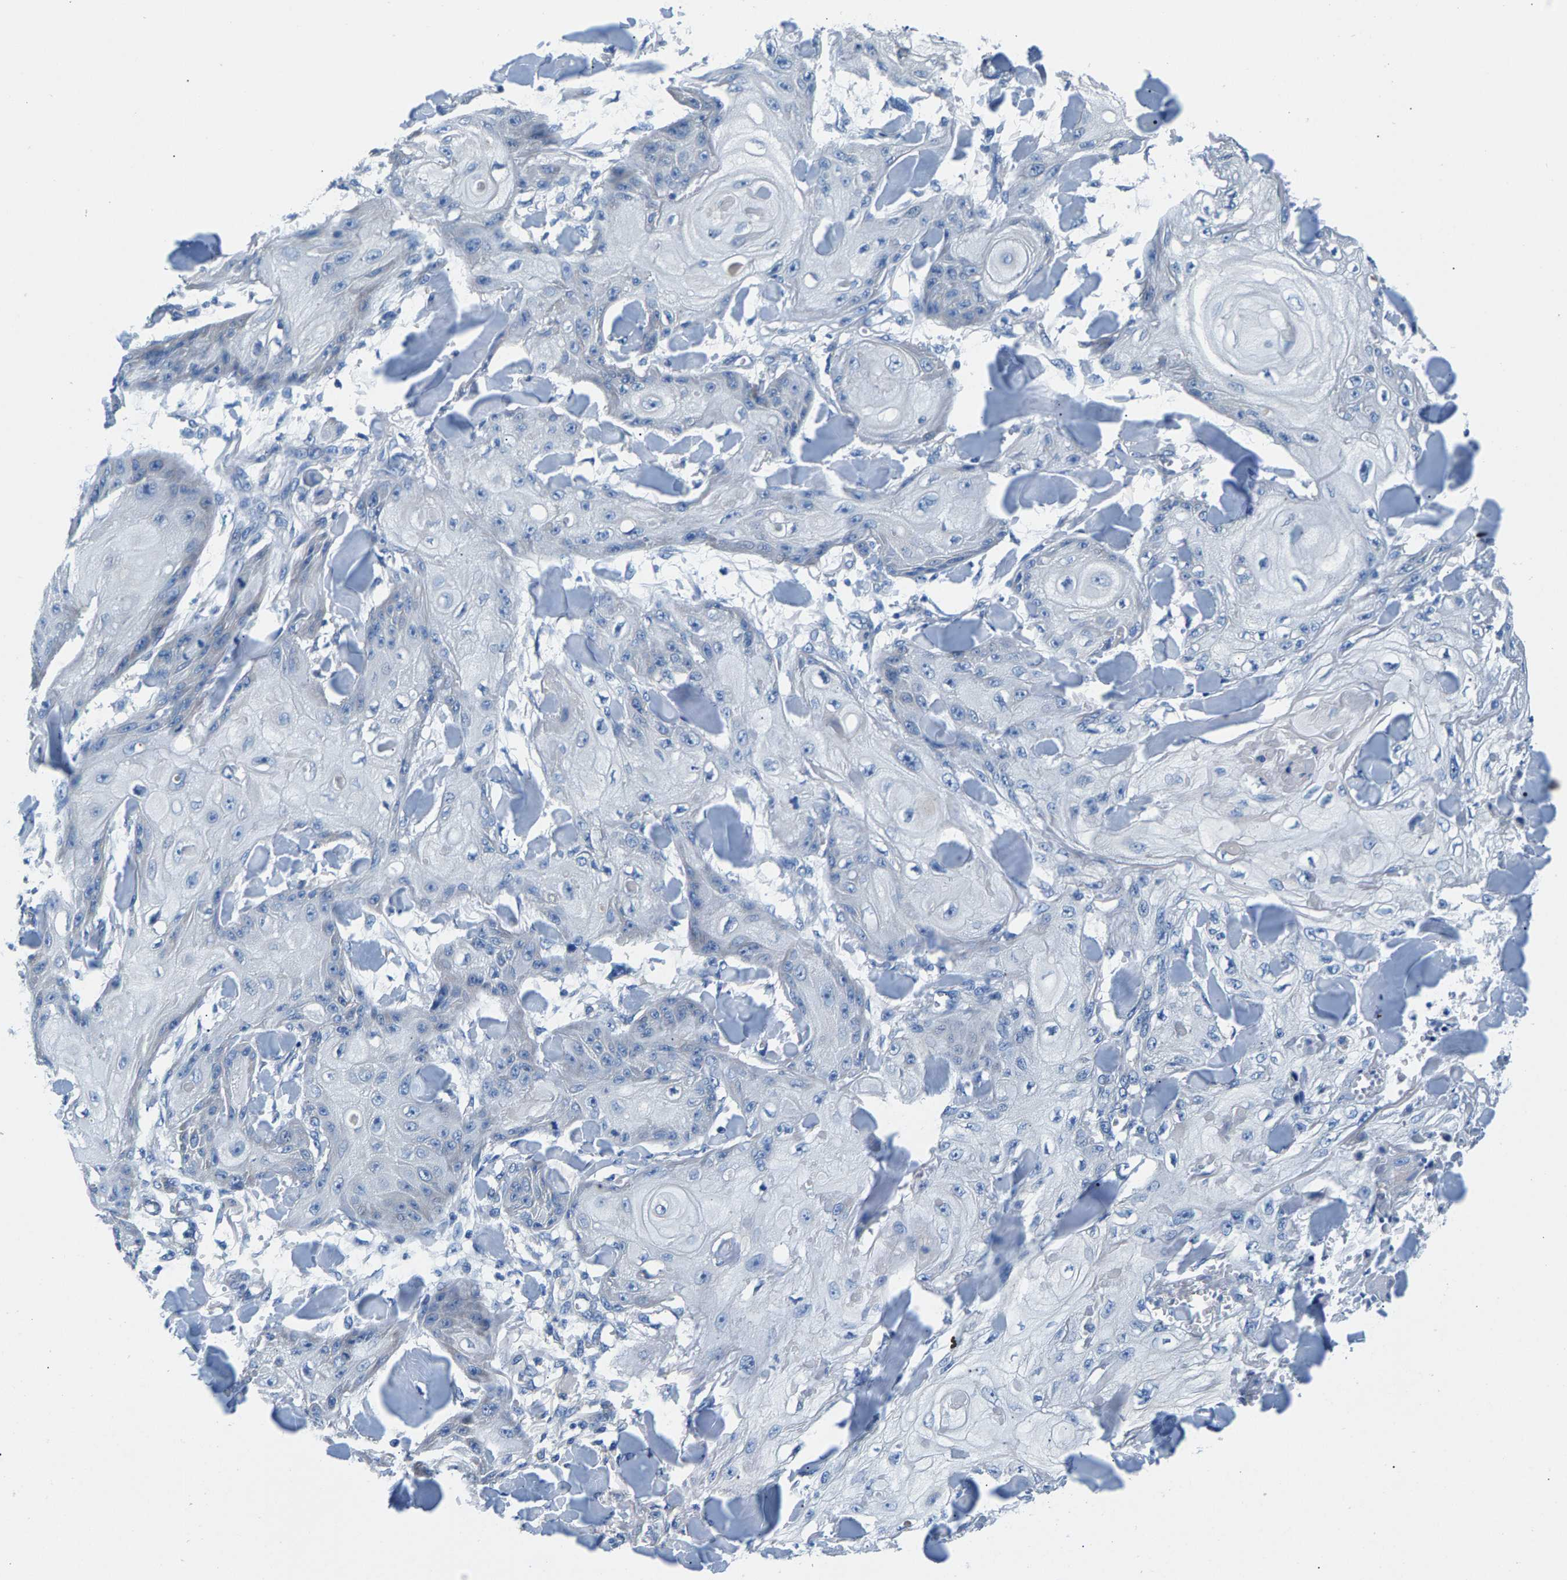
{"staining": {"intensity": "negative", "quantity": "none", "location": "none"}, "tissue": "skin cancer", "cell_type": "Tumor cells", "image_type": "cancer", "snomed": [{"axis": "morphology", "description": "Squamous cell carcinoma, NOS"}, {"axis": "topography", "description": "Skin"}], "caption": "DAB (3,3'-diaminobenzidine) immunohistochemical staining of human skin squamous cell carcinoma demonstrates no significant positivity in tumor cells. Nuclei are stained in blue.", "gene": "CDRT4", "patient": {"sex": "male", "age": 74}}